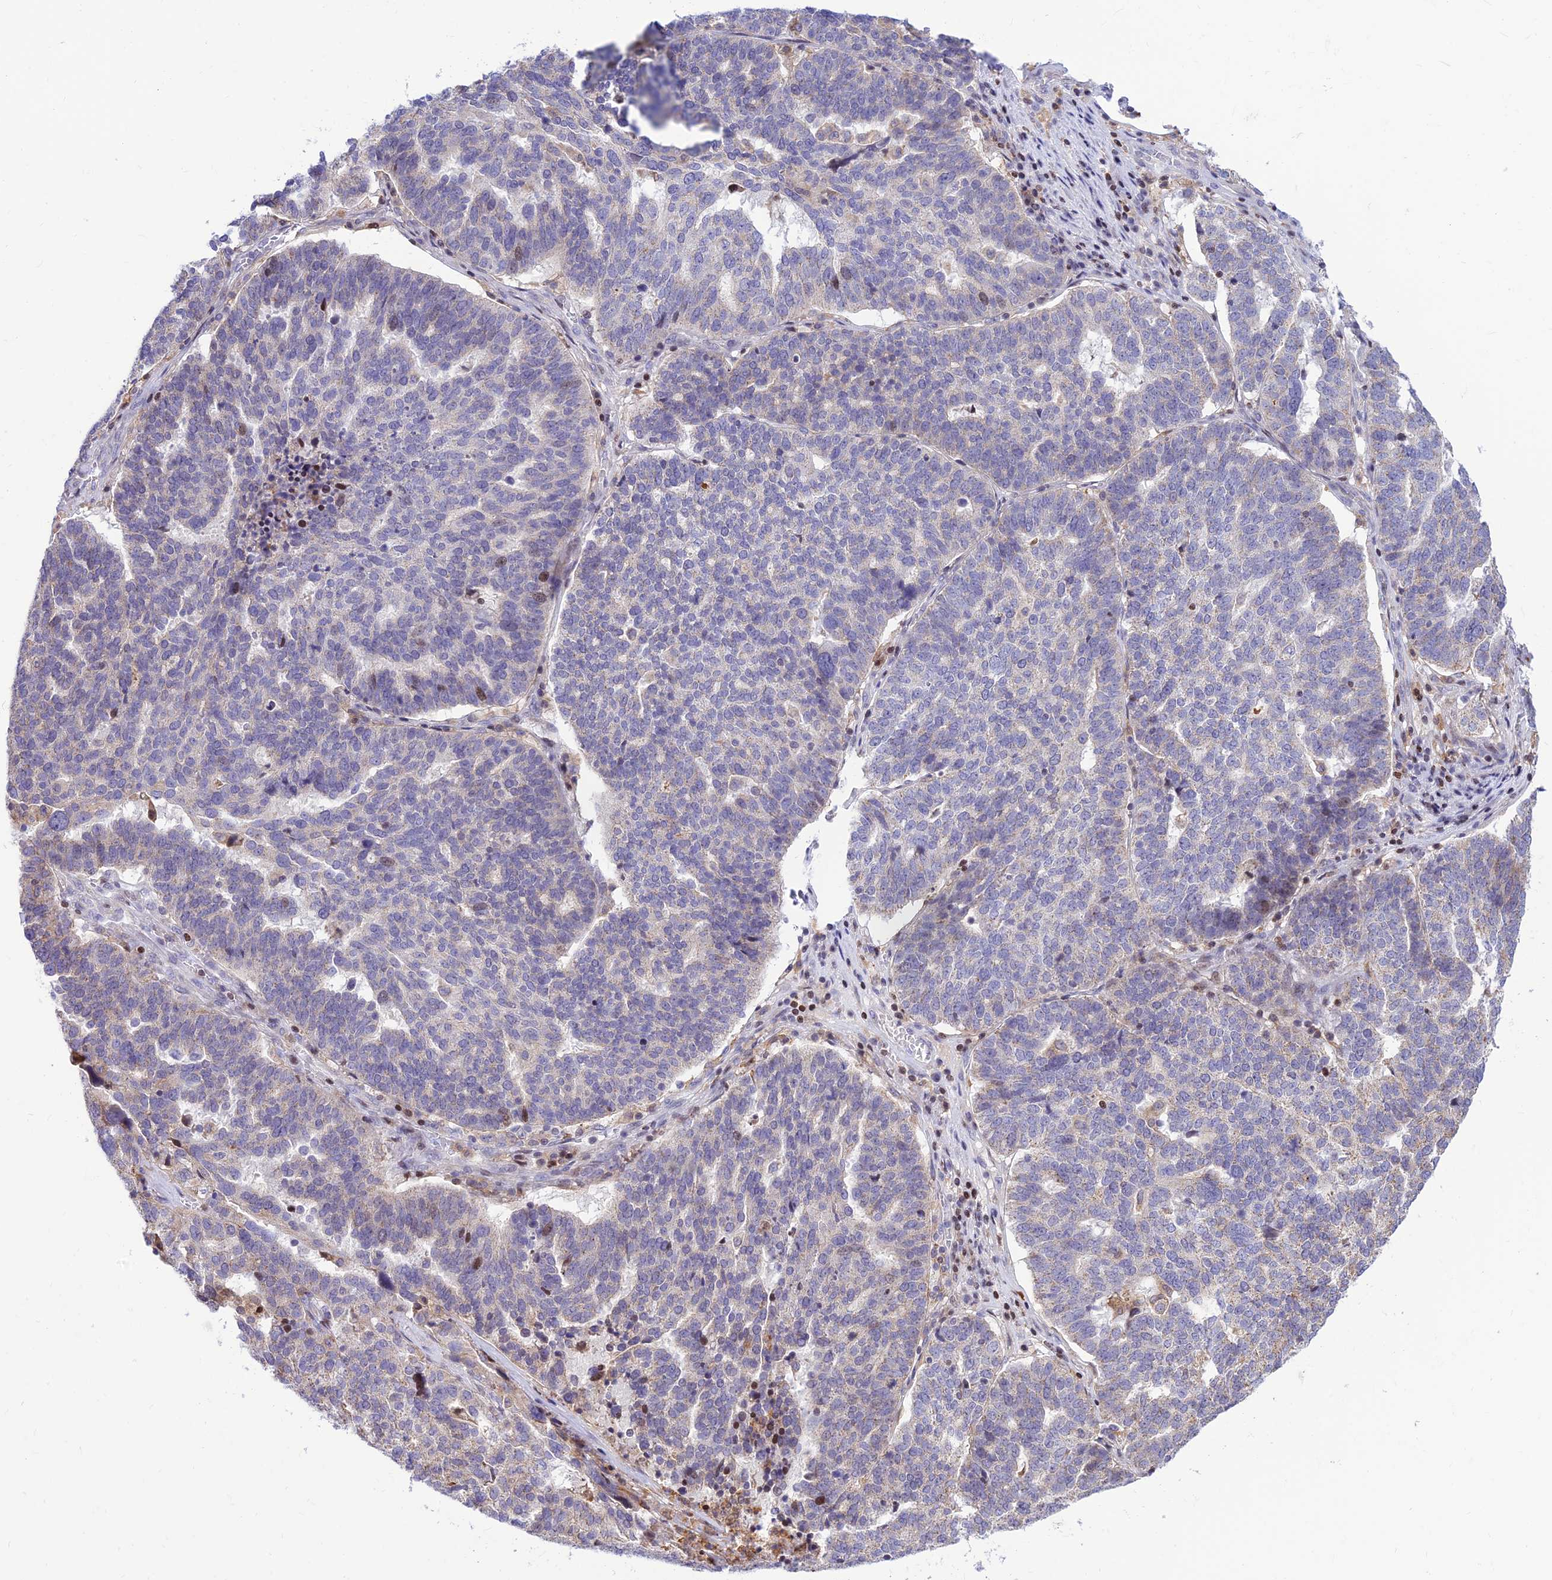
{"staining": {"intensity": "negative", "quantity": "none", "location": "none"}, "tissue": "ovarian cancer", "cell_type": "Tumor cells", "image_type": "cancer", "snomed": [{"axis": "morphology", "description": "Cystadenocarcinoma, serous, NOS"}, {"axis": "topography", "description": "Ovary"}], "caption": "Immunohistochemical staining of human ovarian cancer exhibits no significant expression in tumor cells. (DAB (3,3'-diaminobenzidine) IHC, high magnification).", "gene": "FAM186B", "patient": {"sex": "female", "age": 59}}